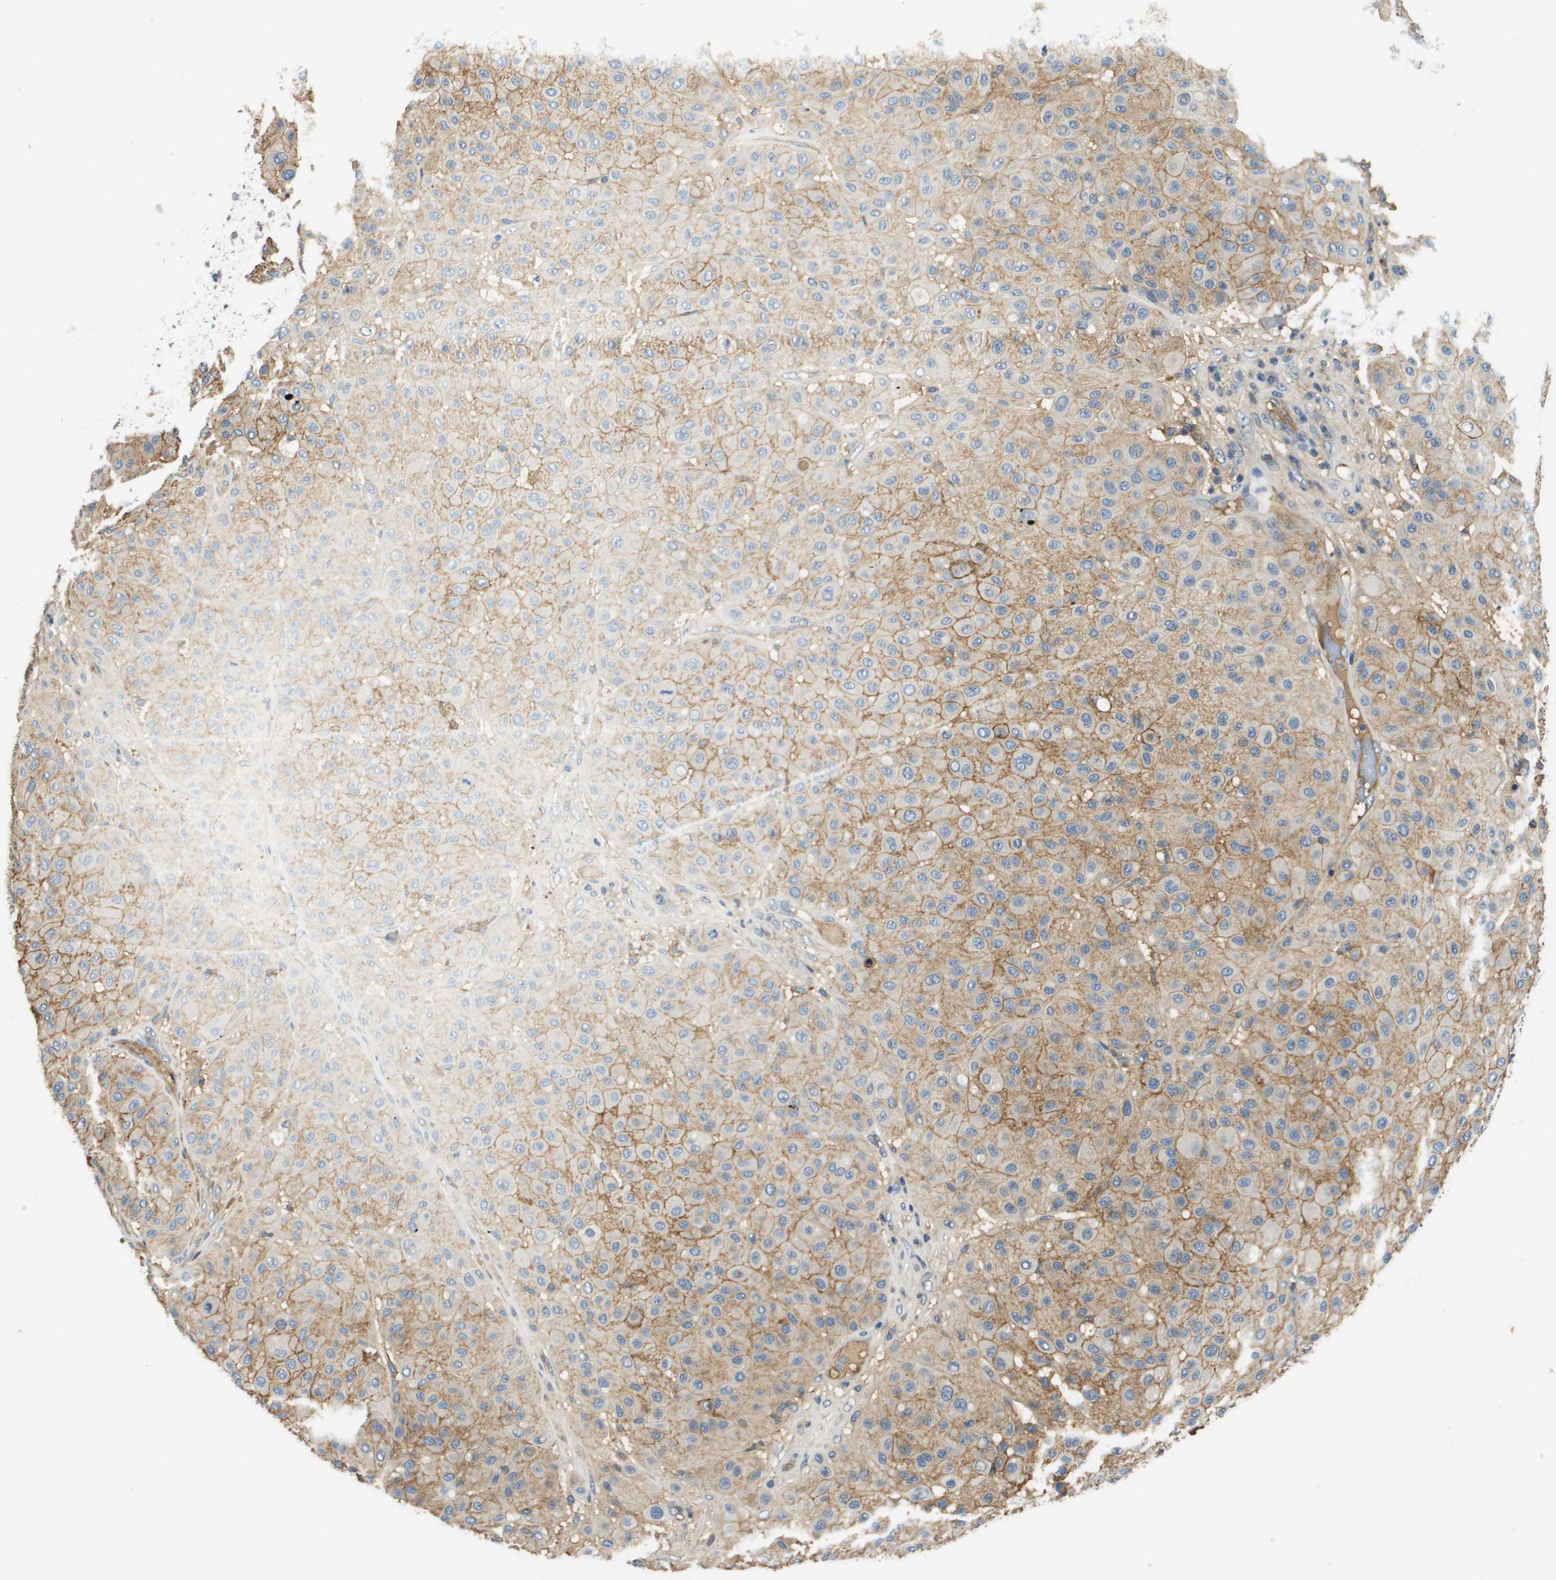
{"staining": {"intensity": "moderate", "quantity": ">75%", "location": "cytoplasmic/membranous"}, "tissue": "melanoma", "cell_type": "Tumor cells", "image_type": "cancer", "snomed": [{"axis": "morphology", "description": "Normal tissue, NOS"}, {"axis": "morphology", "description": "Malignant melanoma, Metastatic site"}, {"axis": "topography", "description": "Skin"}], "caption": "Immunohistochemistry image of neoplastic tissue: human melanoma stained using immunohistochemistry shows medium levels of moderate protein expression localized specifically in the cytoplasmic/membranous of tumor cells, appearing as a cytoplasmic/membranous brown color.", "gene": "SLC16A3", "patient": {"sex": "male", "age": 41}}